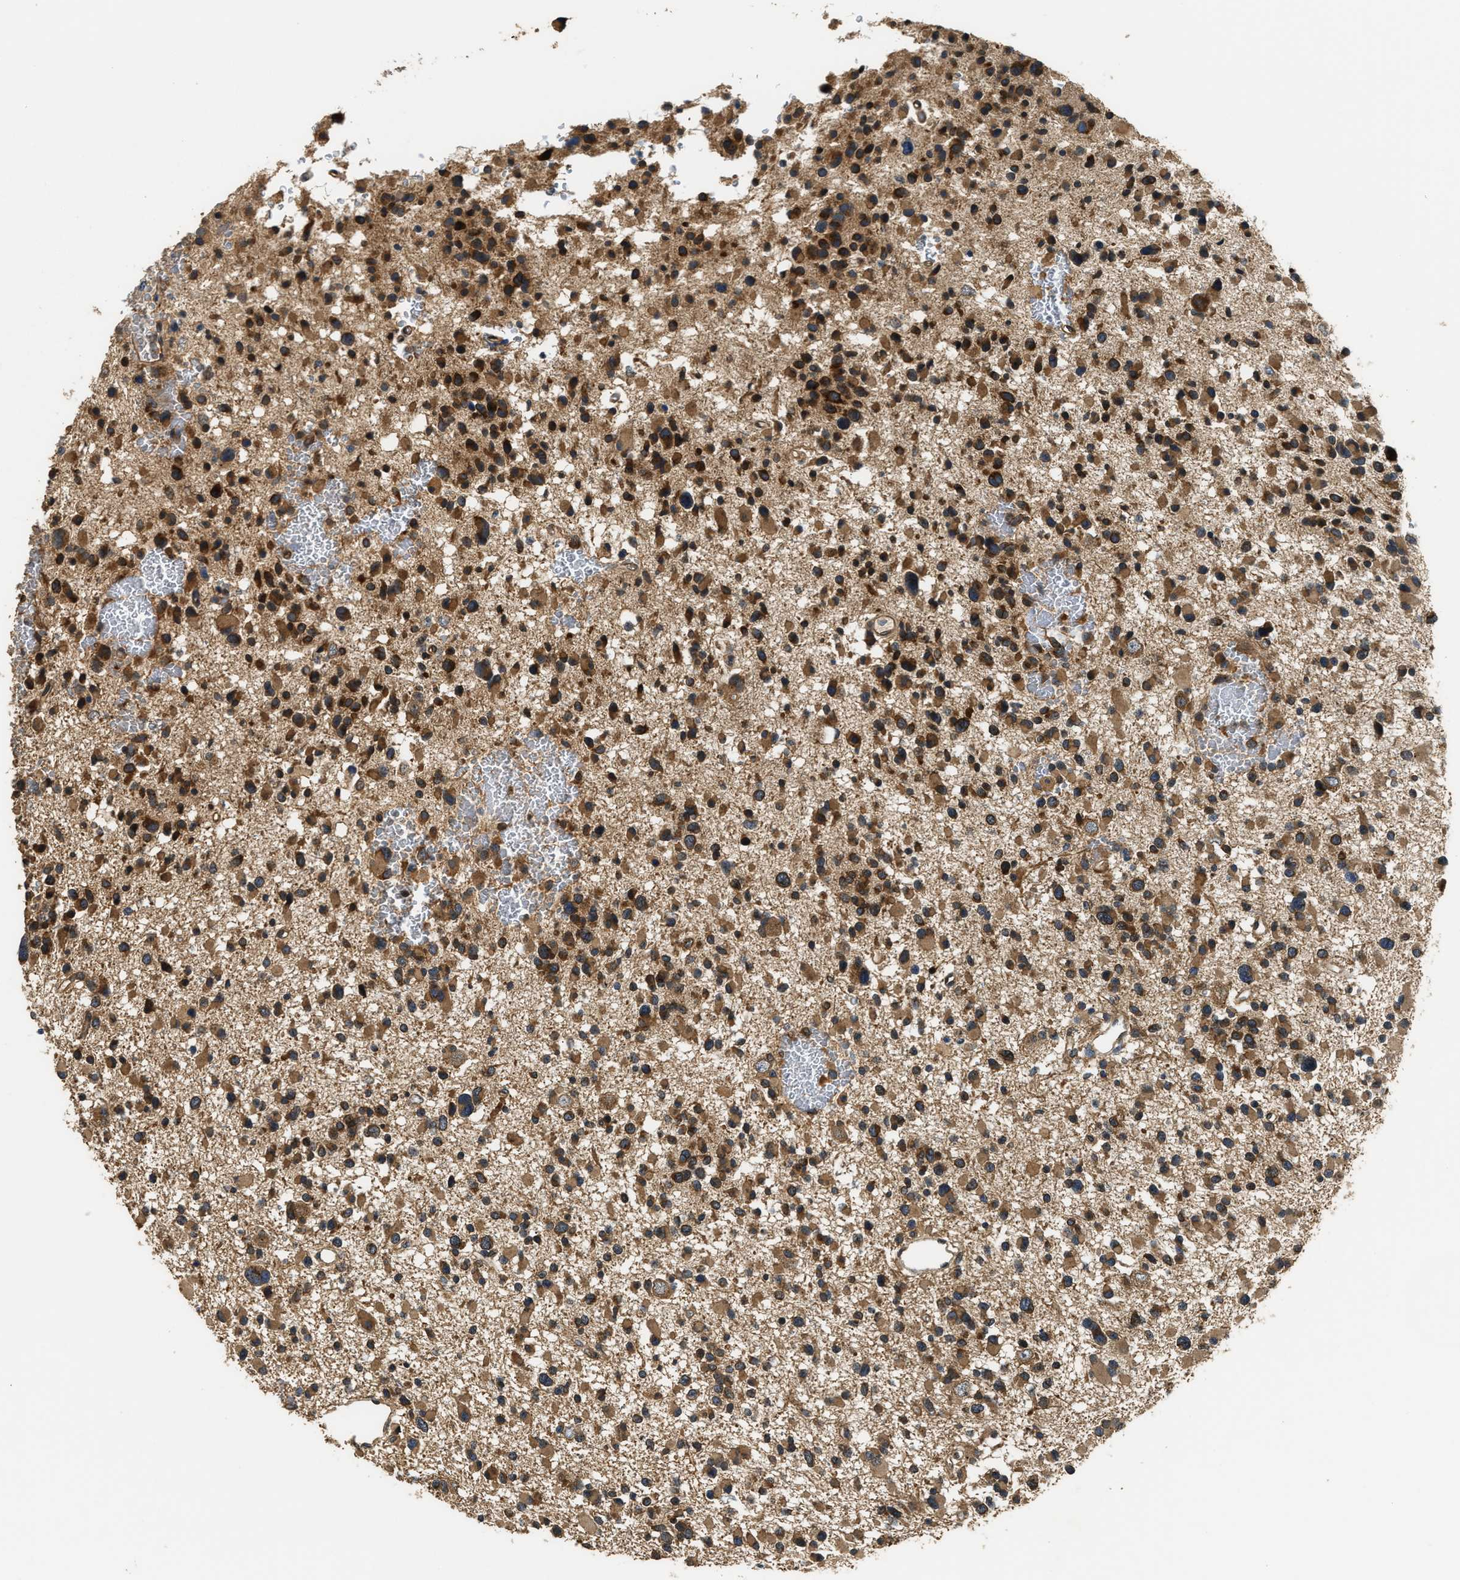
{"staining": {"intensity": "moderate", "quantity": ">75%", "location": "cytoplasmic/membranous"}, "tissue": "glioma", "cell_type": "Tumor cells", "image_type": "cancer", "snomed": [{"axis": "morphology", "description": "Glioma, malignant, Low grade"}, {"axis": "topography", "description": "Brain"}], "caption": "A medium amount of moderate cytoplasmic/membranous expression is appreciated in approximately >75% of tumor cells in glioma tissue.", "gene": "DNAJC2", "patient": {"sex": "female", "age": 22}}